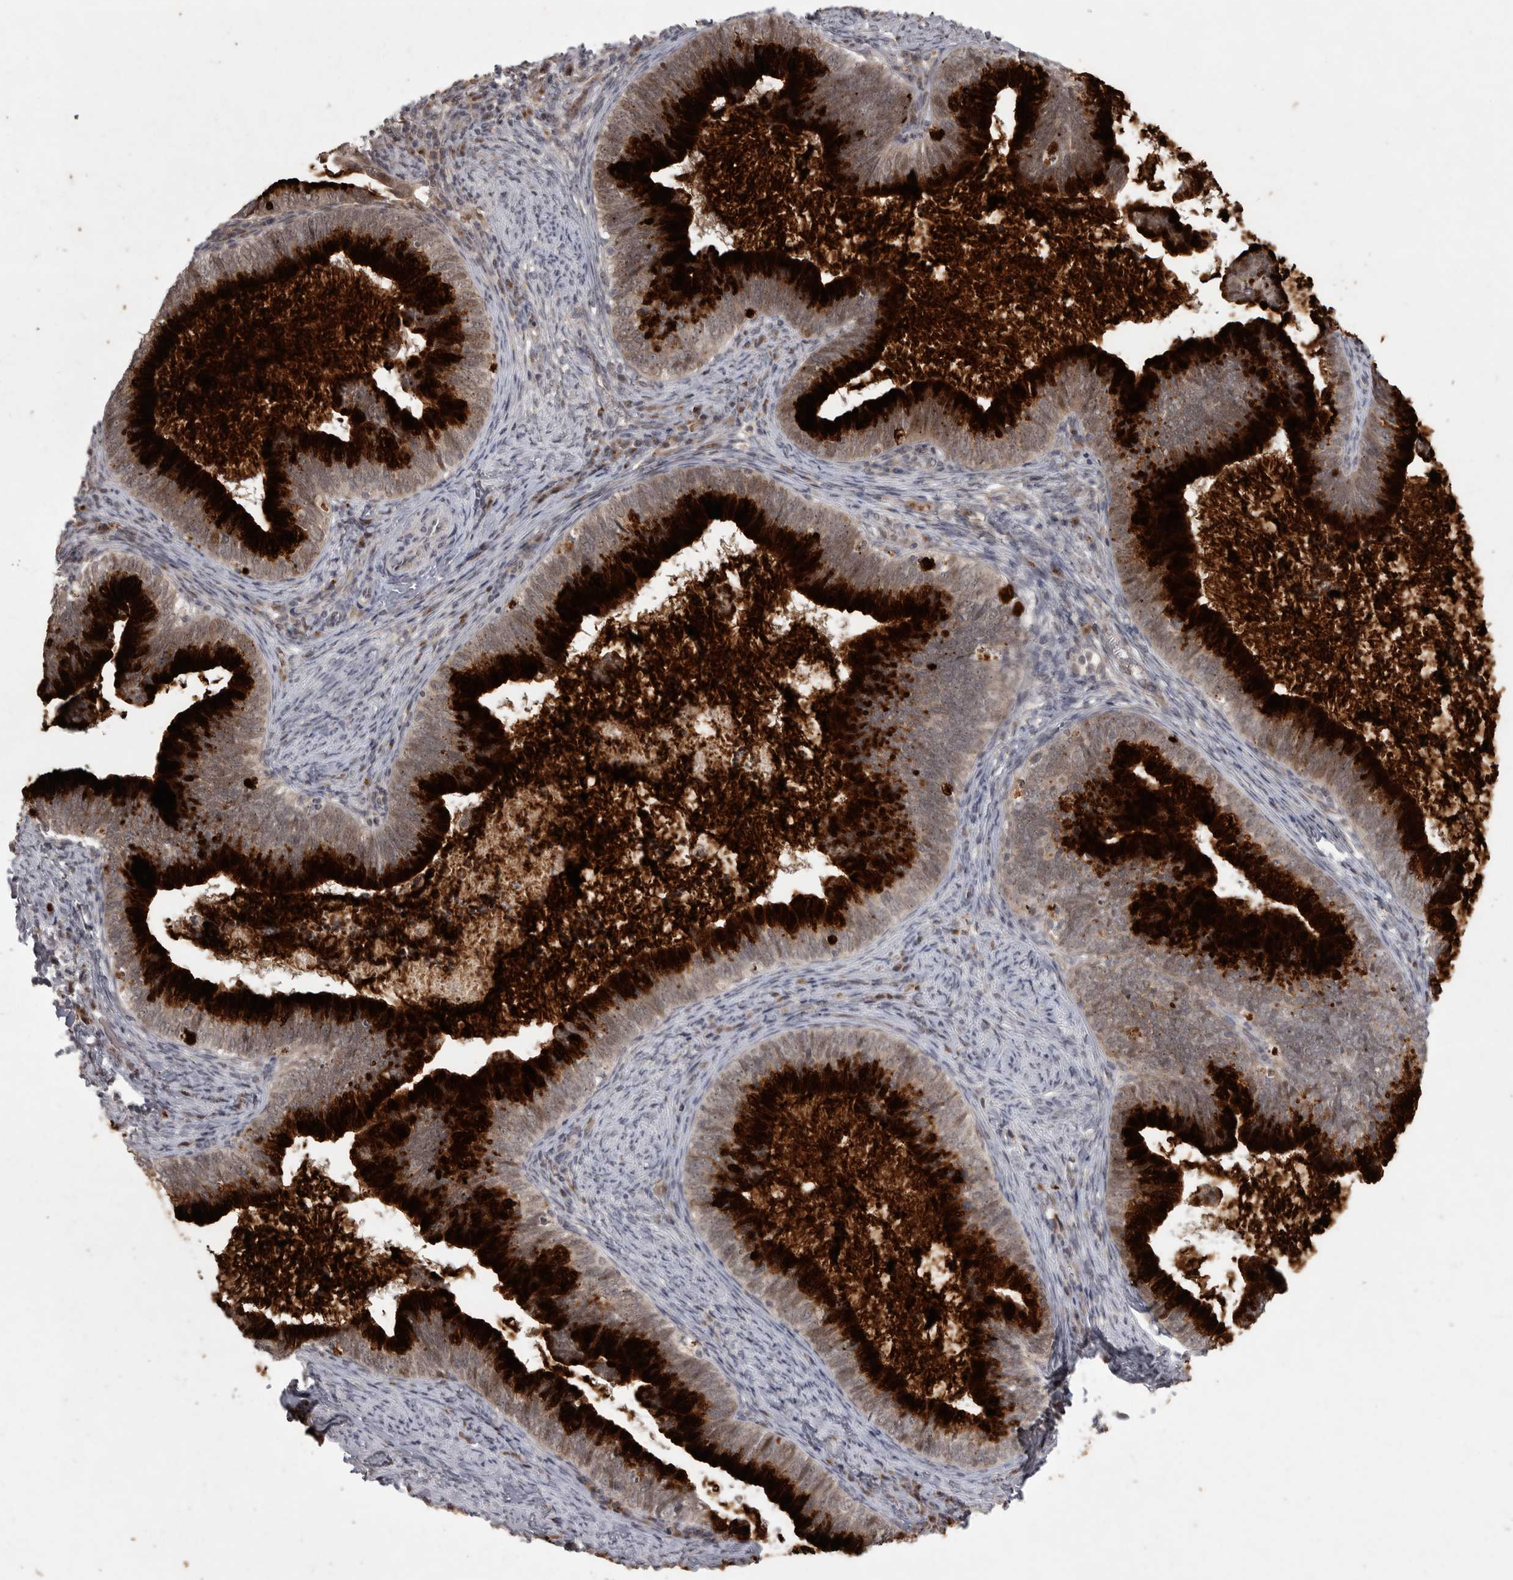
{"staining": {"intensity": "strong", "quantity": ">75%", "location": "cytoplasmic/membranous"}, "tissue": "cervical cancer", "cell_type": "Tumor cells", "image_type": "cancer", "snomed": [{"axis": "morphology", "description": "Adenocarcinoma, NOS"}, {"axis": "topography", "description": "Cervix"}], "caption": "Human cervical cancer (adenocarcinoma) stained for a protein (brown) shows strong cytoplasmic/membranous positive expression in approximately >75% of tumor cells.", "gene": "MAN2A1", "patient": {"sex": "female", "age": 36}}